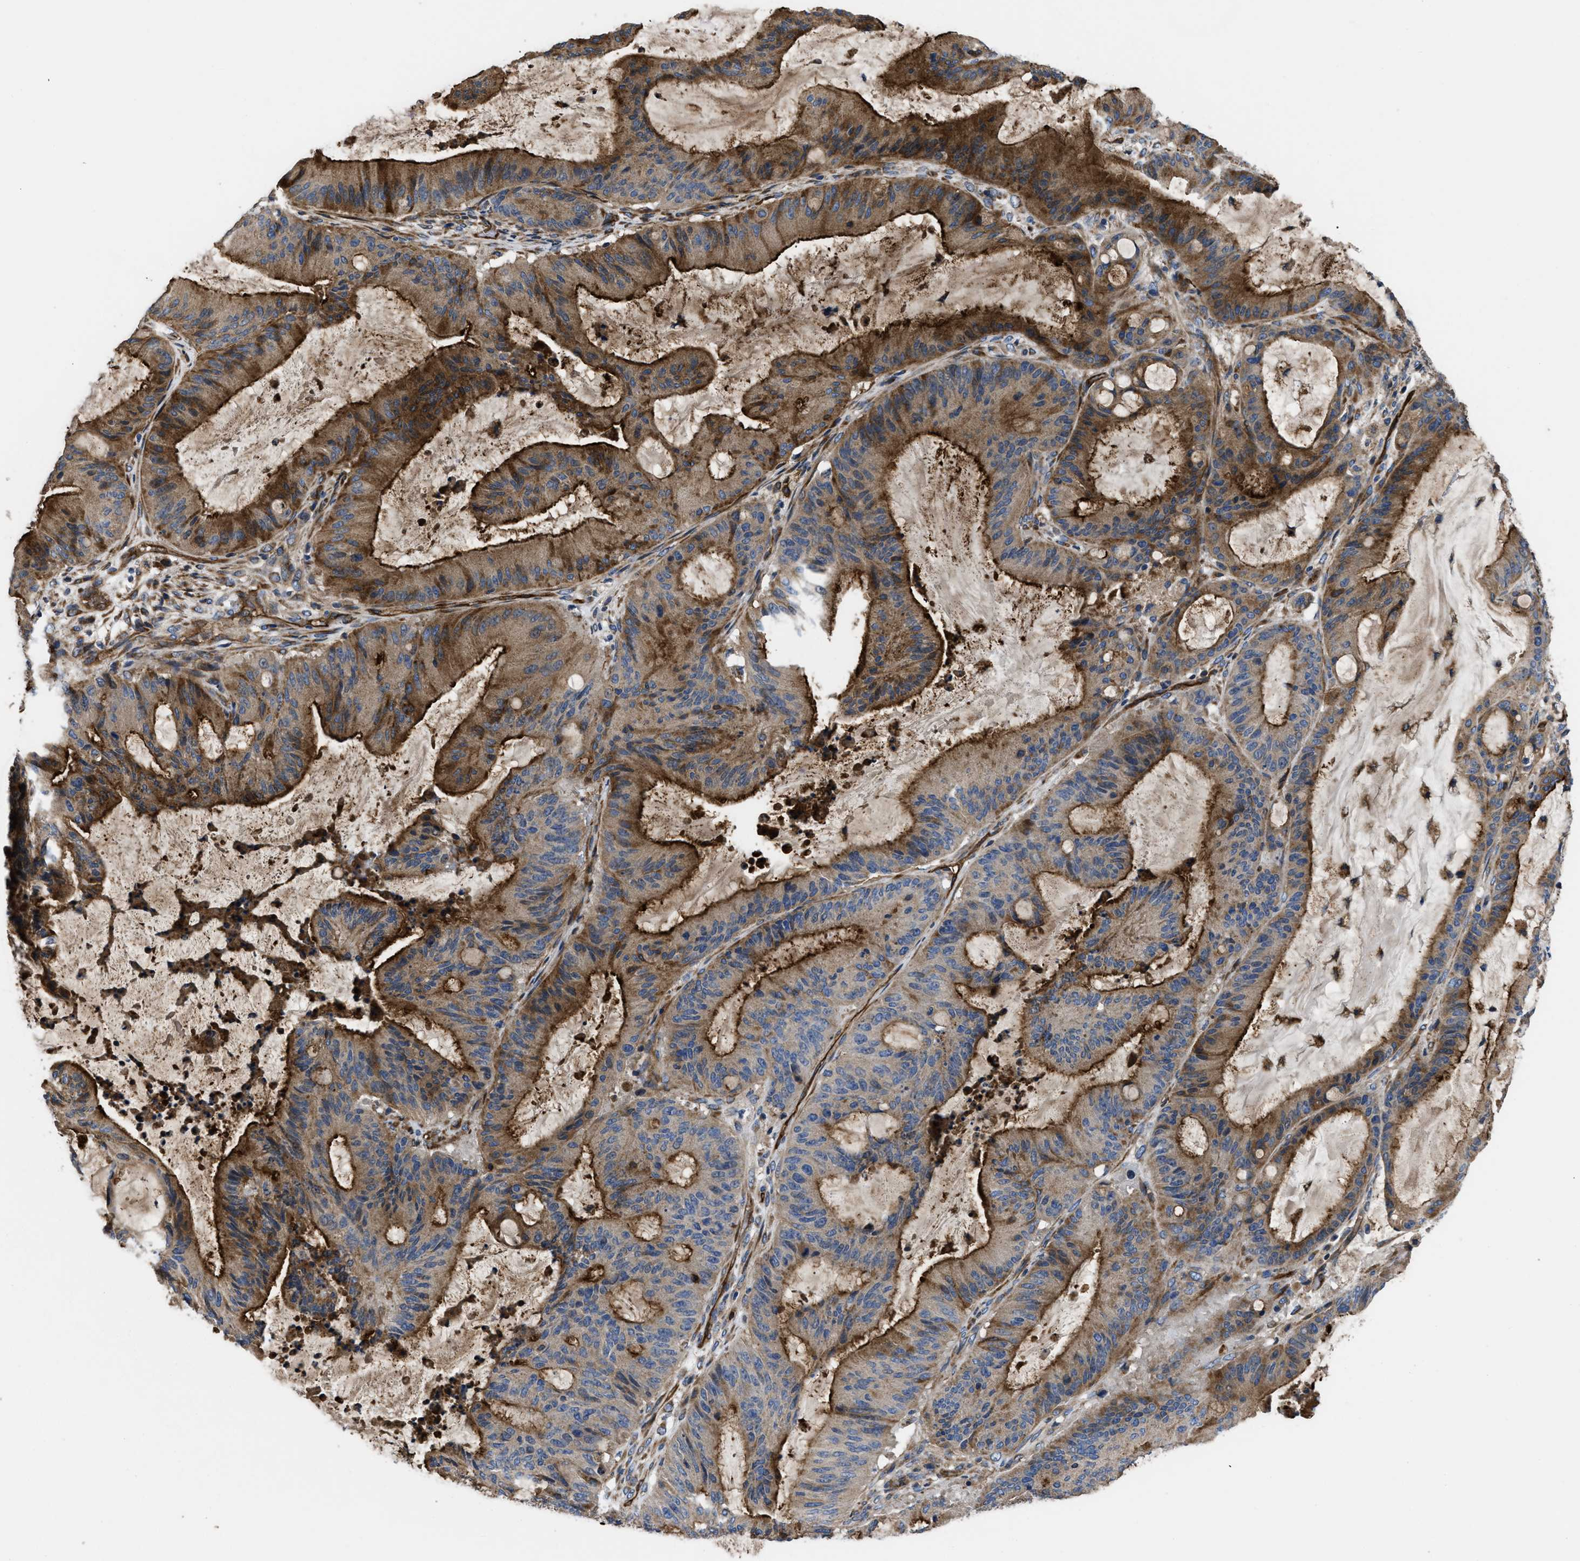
{"staining": {"intensity": "strong", "quantity": ">75%", "location": "cytoplasmic/membranous"}, "tissue": "liver cancer", "cell_type": "Tumor cells", "image_type": "cancer", "snomed": [{"axis": "morphology", "description": "Normal tissue, NOS"}, {"axis": "morphology", "description": "Cholangiocarcinoma"}, {"axis": "topography", "description": "Liver"}, {"axis": "topography", "description": "Peripheral nerve tissue"}], "caption": "Brown immunohistochemical staining in liver cholangiocarcinoma exhibits strong cytoplasmic/membranous expression in approximately >75% of tumor cells.", "gene": "NT5E", "patient": {"sex": "female", "age": 73}}